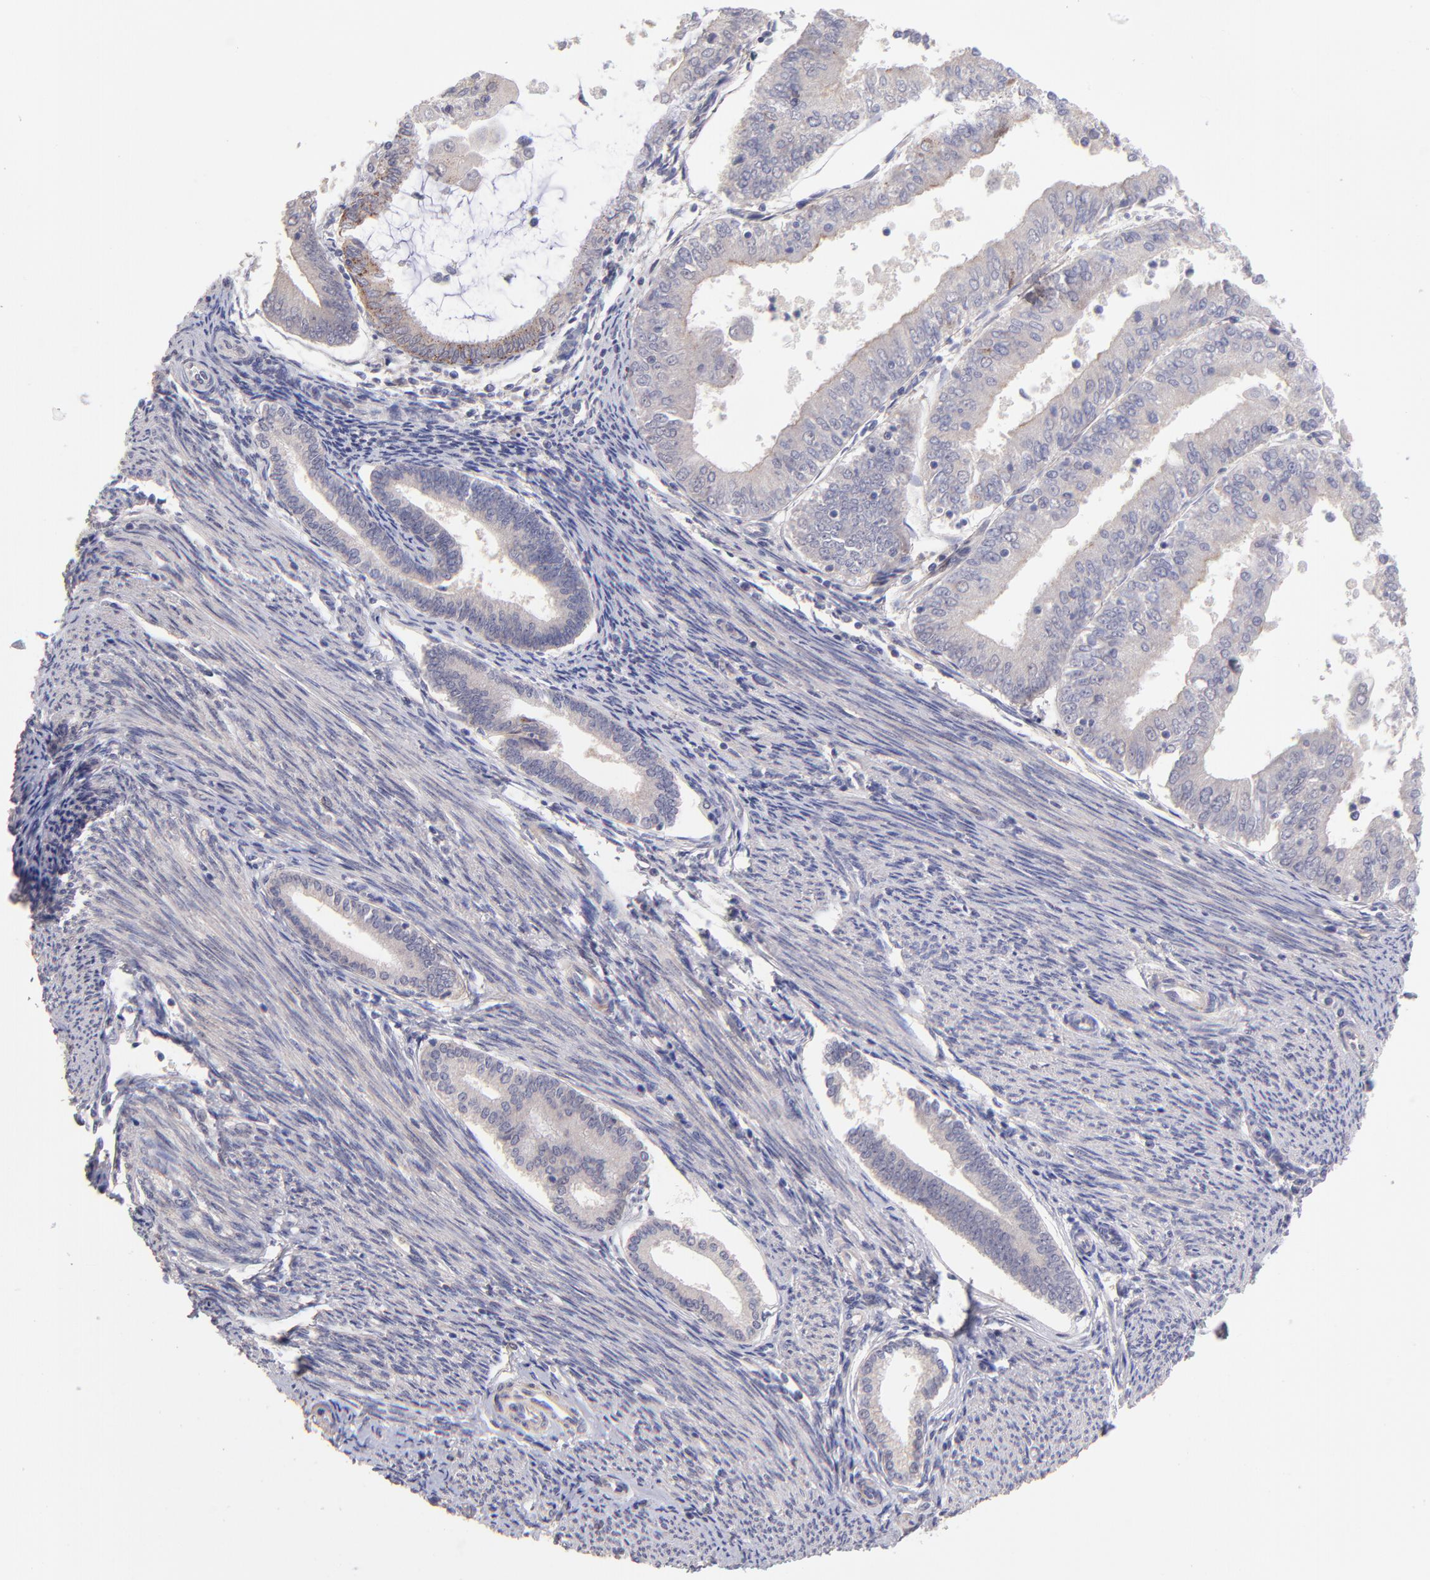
{"staining": {"intensity": "moderate", "quantity": "<25%", "location": "cytoplasmic/membranous"}, "tissue": "endometrial cancer", "cell_type": "Tumor cells", "image_type": "cancer", "snomed": [{"axis": "morphology", "description": "Adenocarcinoma, NOS"}, {"axis": "topography", "description": "Endometrium"}], "caption": "Immunohistochemical staining of human adenocarcinoma (endometrial) demonstrates low levels of moderate cytoplasmic/membranous expression in approximately <25% of tumor cells.", "gene": "NSF", "patient": {"sex": "female", "age": 79}}